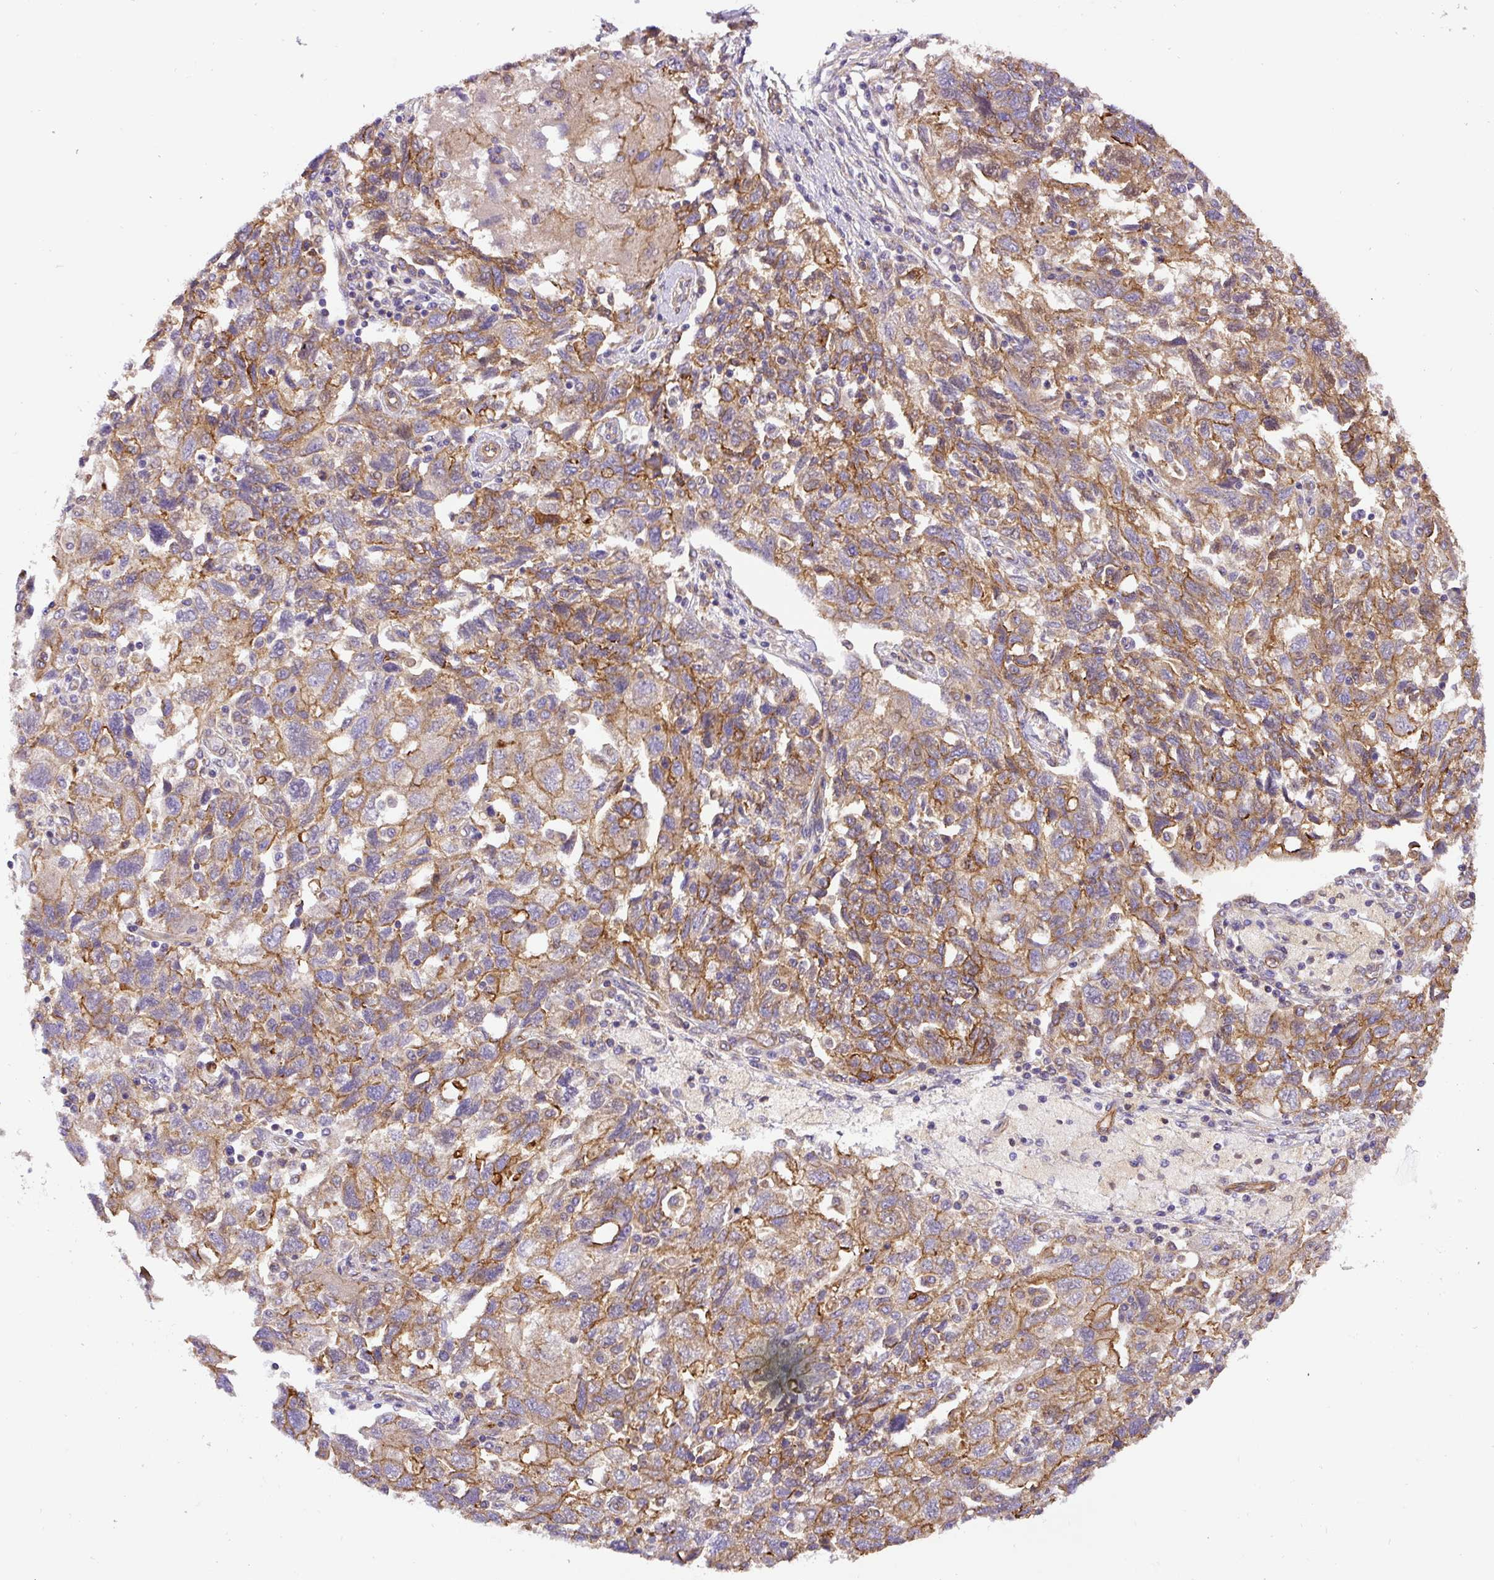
{"staining": {"intensity": "moderate", "quantity": "25%-75%", "location": "cytoplasmic/membranous"}, "tissue": "ovarian cancer", "cell_type": "Tumor cells", "image_type": "cancer", "snomed": [{"axis": "morphology", "description": "Carcinoma, NOS"}, {"axis": "morphology", "description": "Cystadenocarcinoma, serous, NOS"}, {"axis": "topography", "description": "Ovary"}], "caption": "Human ovarian cancer (serous cystadenocarcinoma) stained for a protein (brown) shows moderate cytoplasmic/membranous positive positivity in about 25%-75% of tumor cells.", "gene": "DCTN1", "patient": {"sex": "female", "age": 69}}